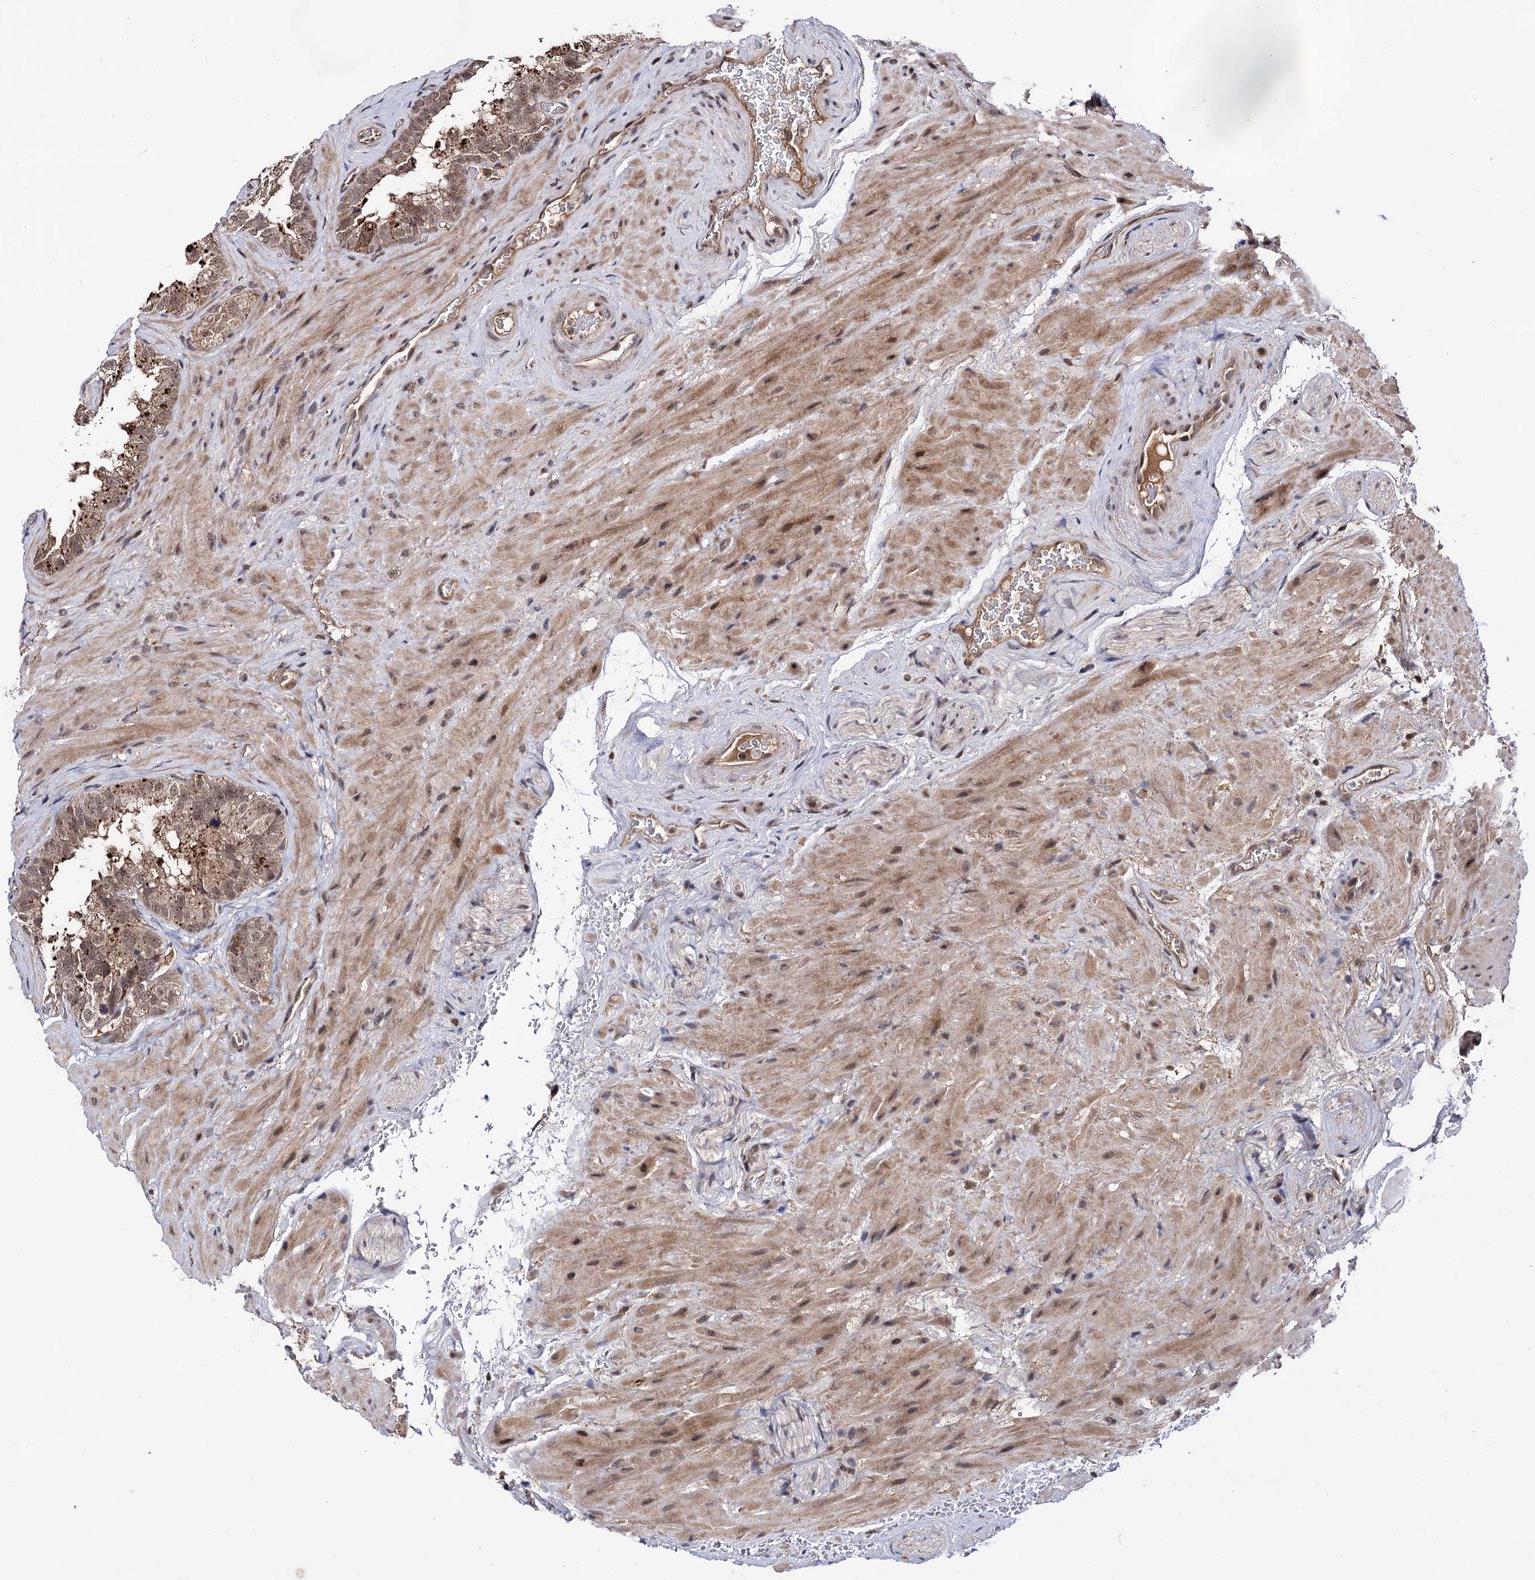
{"staining": {"intensity": "moderate", "quantity": "25%-75%", "location": "cytoplasmic/membranous"}, "tissue": "seminal vesicle", "cell_type": "Glandular cells", "image_type": "normal", "snomed": [{"axis": "morphology", "description": "Normal tissue, NOS"}, {"axis": "topography", "description": "Seminal veicle"}, {"axis": "topography", "description": "Peripheral nerve tissue"}], "caption": "DAB (3,3'-diaminobenzidine) immunohistochemical staining of benign seminal vesicle shows moderate cytoplasmic/membranous protein staining in about 25%-75% of glandular cells.", "gene": "MICAL2", "patient": {"sex": "male", "age": 67}}